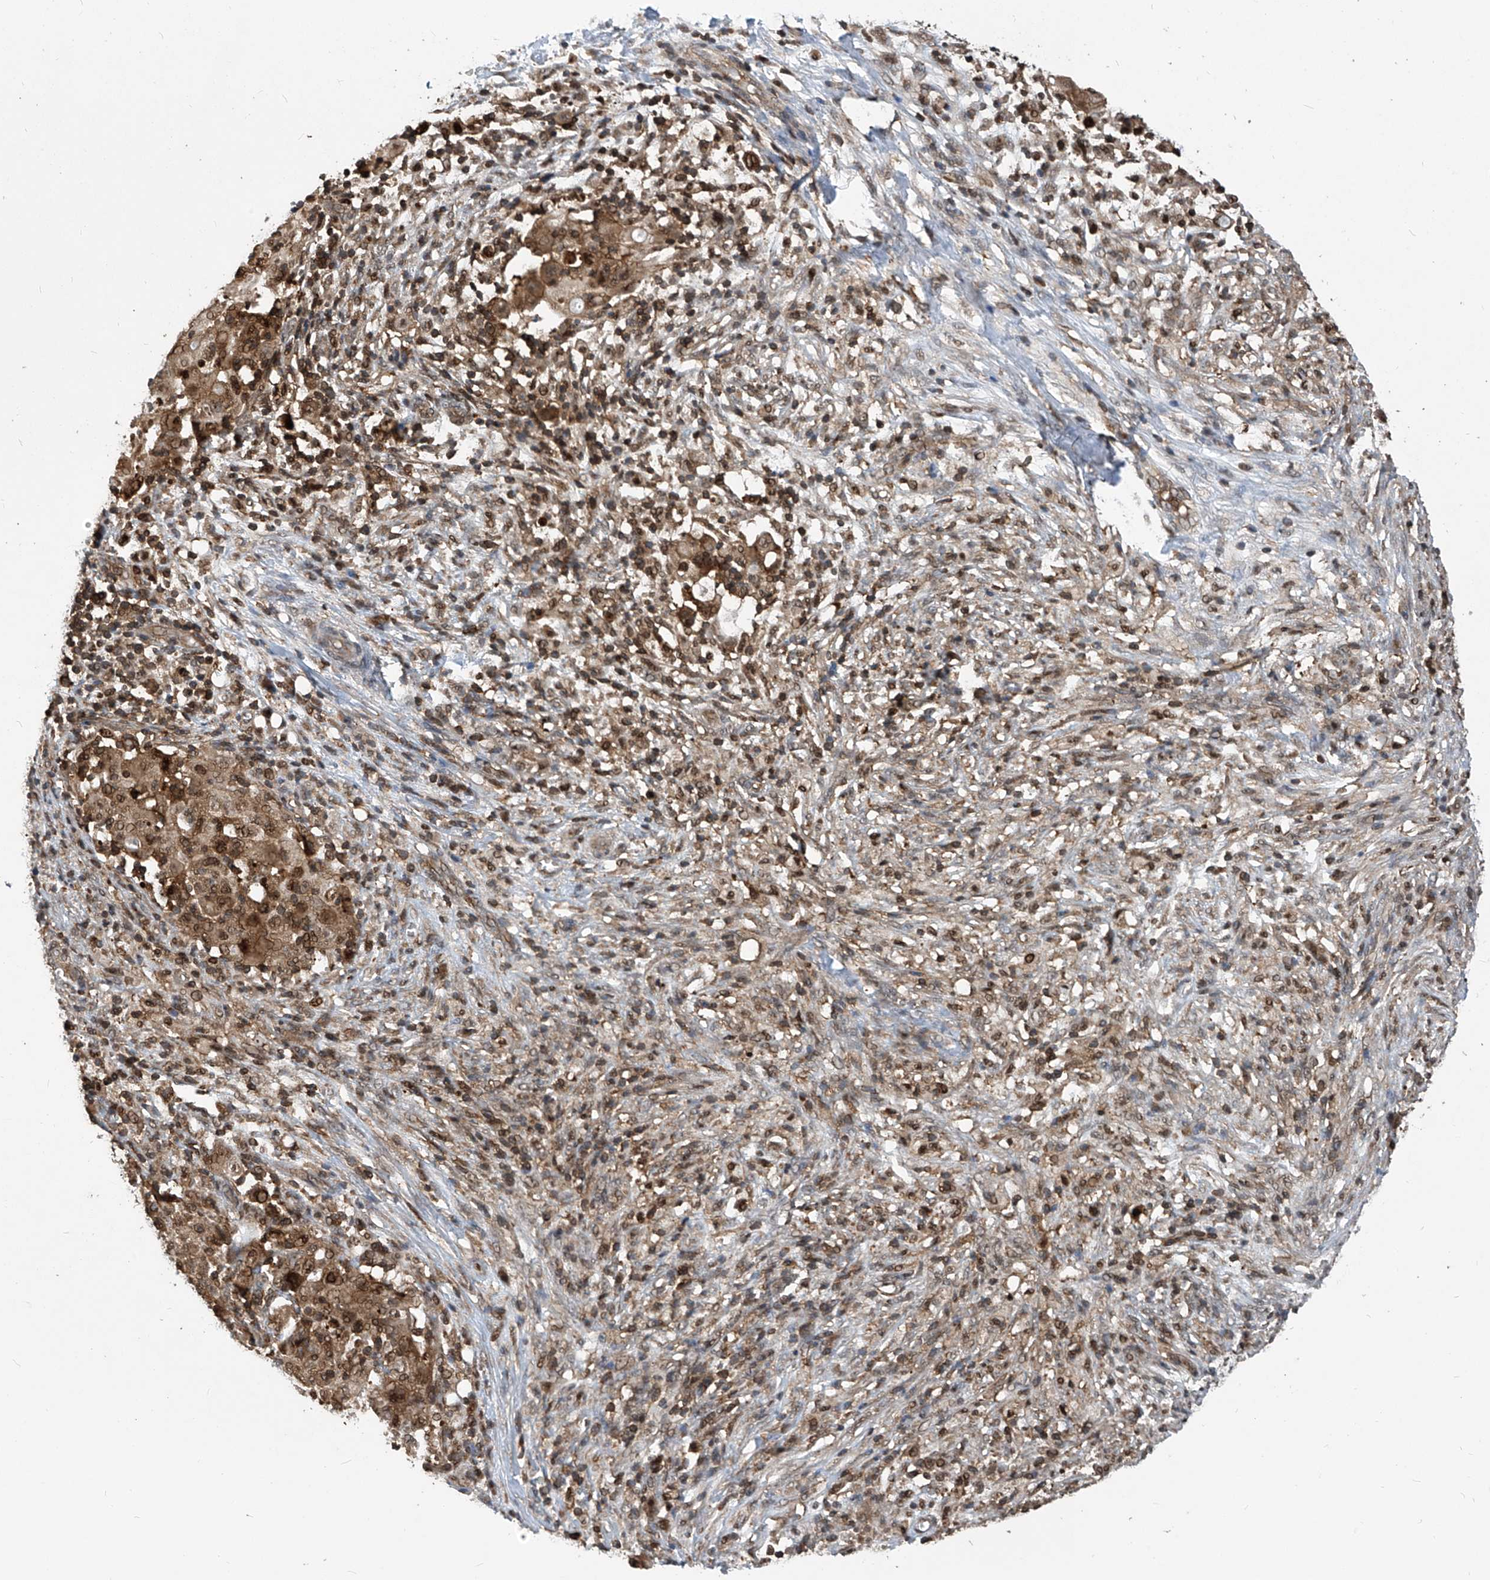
{"staining": {"intensity": "moderate", "quantity": ">75%", "location": "cytoplasmic/membranous,nuclear"}, "tissue": "ovarian cancer", "cell_type": "Tumor cells", "image_type": "cancer", "snomed": [{"axis": "morphology", "description": "Carcinoma, endometroid"}, {"axis": "topography", "description": "Ovary"}], "caption": "An IHC histopathology image of tumor tissue is shown. Protein staining in brown labels moderate cytoplasmic/membranous and nuclear positivity in ovarian cancer within tumor cells. Using DAB (3,3'-diaminobenzidine) (brown) and hematoxylin (blue) stains, captured at high magnification using brightfield microscopy.", "gene": "PSMB1", "patient": {"sex": "female", "age": 42}}